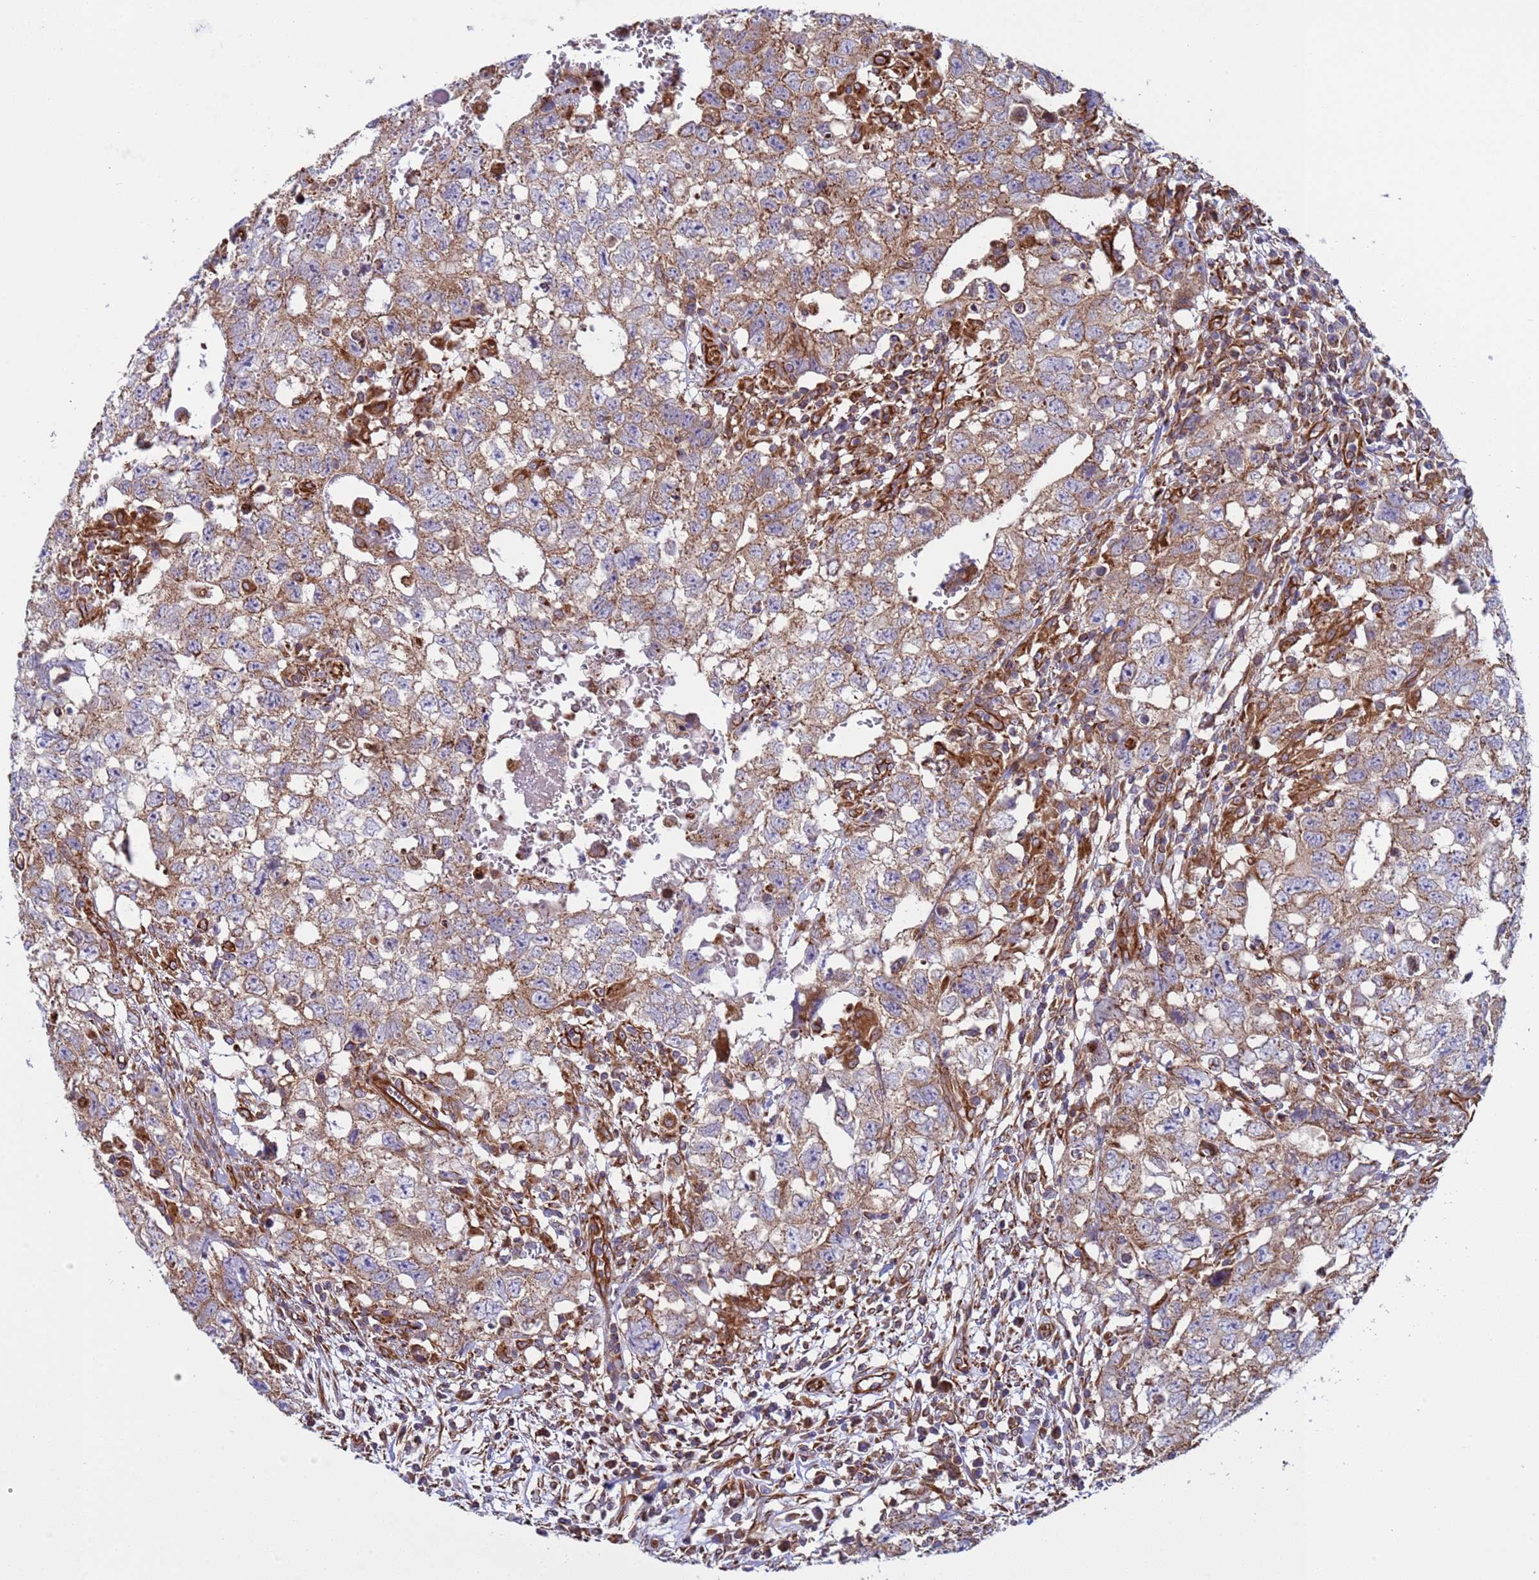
{"staining": {"intensity": "moderate", "quantity": ">75%", "location": "cytoplasmic/membranous"}, "tissue": "testis cancer", "cell_type": "Tumor cells", "image_type": "cancer", "snomed": [{"axis": "morphology", "description": "Seminoma, NOS"}, {"axis": "morphology", "description": "Carcinoma, Embryonal, NOS"}, {"axis": "topography", "description": "Testis"}], "caption": "Testis cancer stained with immunohistochemistry (IHC) exhibits moderate cytoplasmic/membranous positivity in about >75% of tumor cells. The staining was performed using DAB to visualize the protein expression in brown, while the nuclei were stained in blue with hematoxylin (Magnification: 20x).", "gene": "NUDT12", "patient": {"sex": "male", "age": 29}}